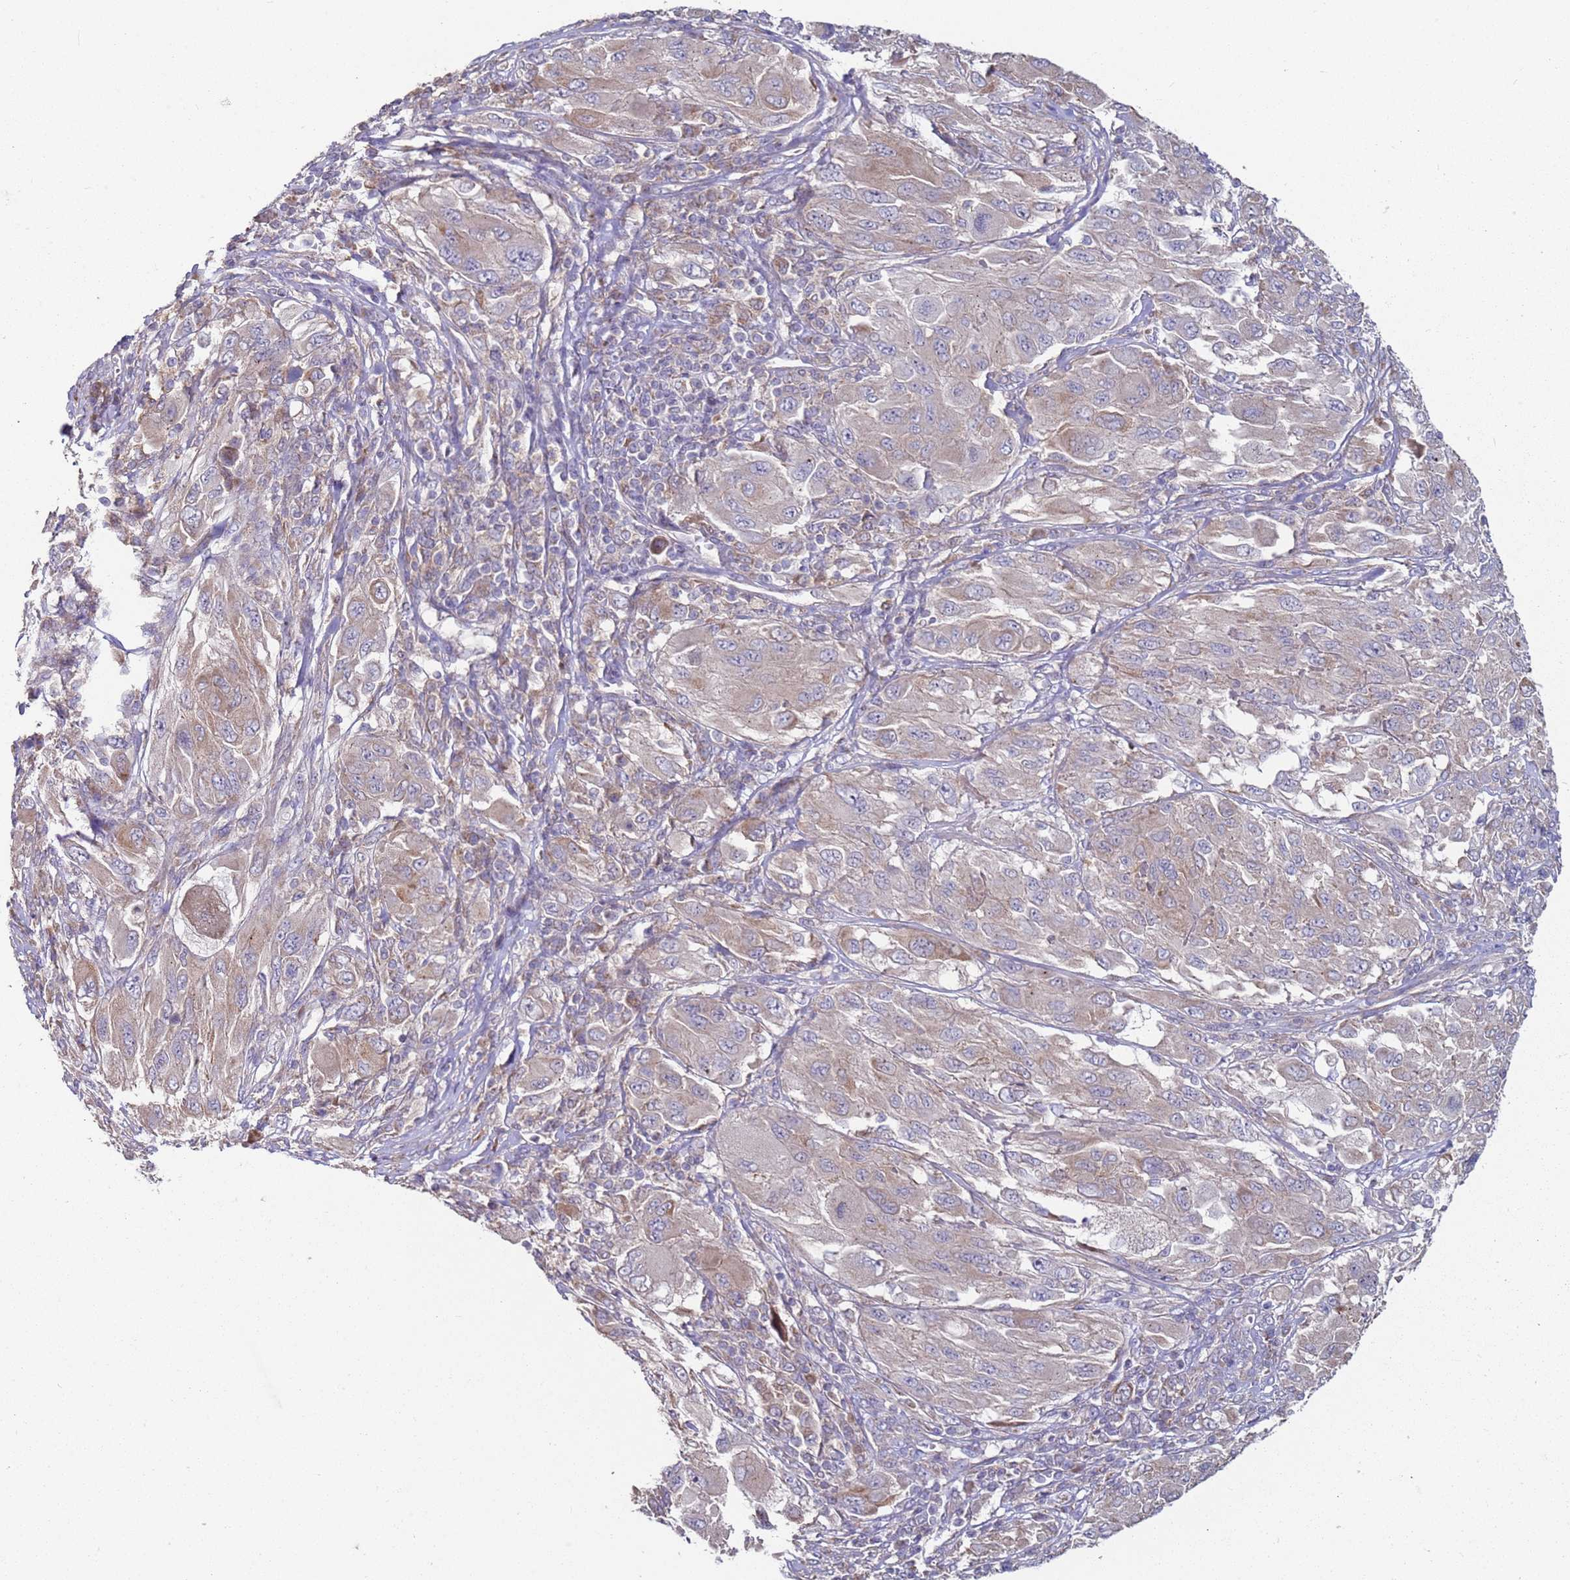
{"staining": {"intensity": "negative", "quantity": "none", "location": "none"}, "tissue": "melanoma", "cell_type": "Tumor cells", "image_type": "cancer", "snomed": [{"axis": "morphology", "description": "Malignant melanoma, NOS"}, {"axis": "topography", "description": "Skin"}], "caption": "This is an immunohistochemistry micrograph of human malignant melanoma. There is no expression in tumor cells.", "gene": "DIP2B", "patient": {"sex": "female", "age": 91}}